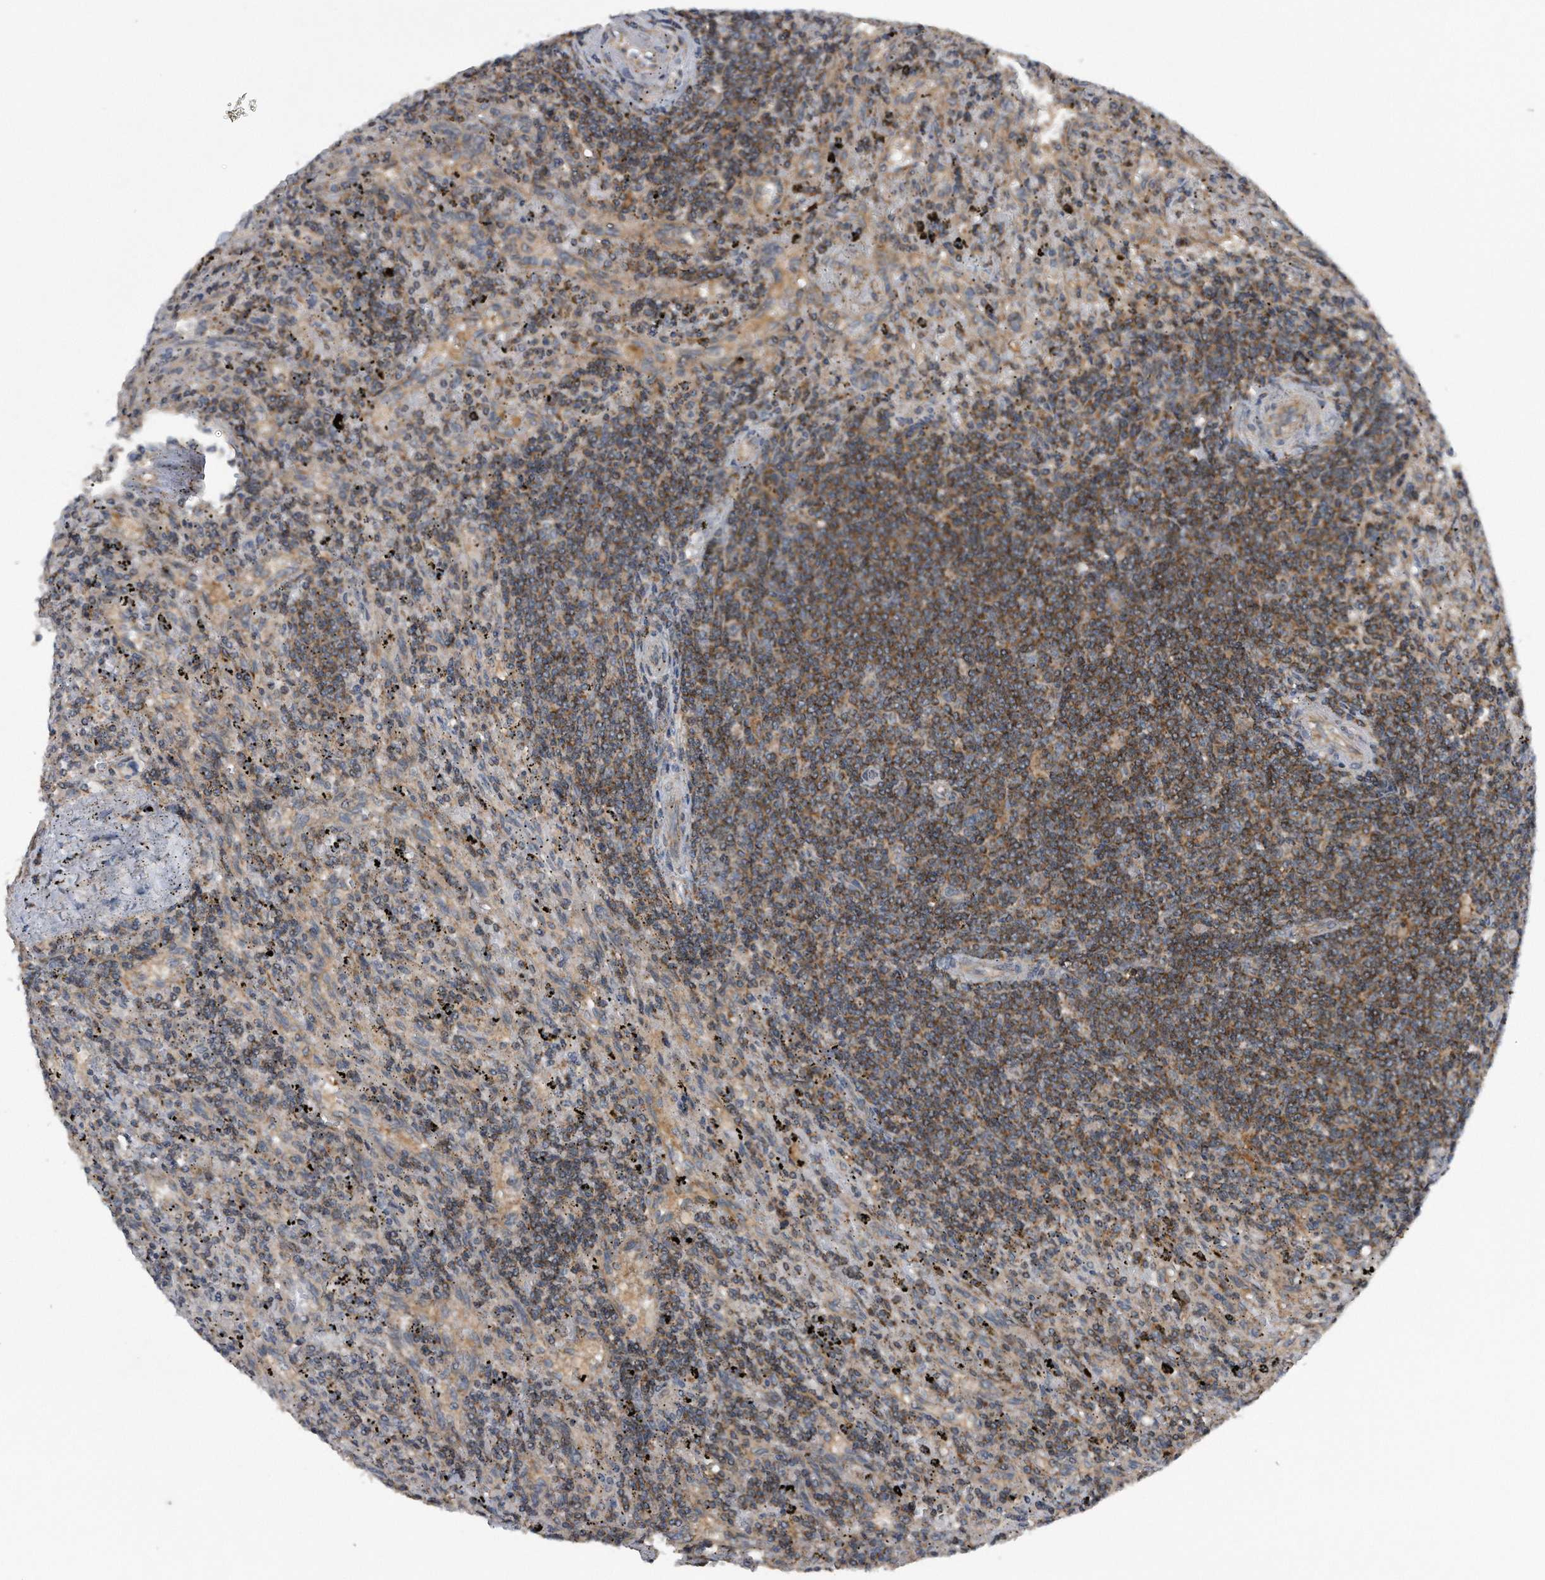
{"staining": {"intensity": "moderate", "quantity": ">75%", "location": "cytoplasmic/membranous"}, "tissue": "lymphoma", "cell_type": "Tumor cells", "image_type": "cancer", "snomed": [{"axis": "morphology", "description": "Malignant lymphoma, non-Hodgkin's type, Low grade"}, {"axis": "topography", "description": "Spleen"}], "caption": "IHC (DAB) staining of human low-grade malignant lymphoma, non-Hodgkin's type exhibits moderate cytoplasmic/membranous protein staining in about >75% of tumor cells. (DAB (3,3'-diaminobenzidine) = brown stain, brightfield microscopy at high magnification).", "gene": "ALPK2", "patient": {"sex": "male", "age": 76}}